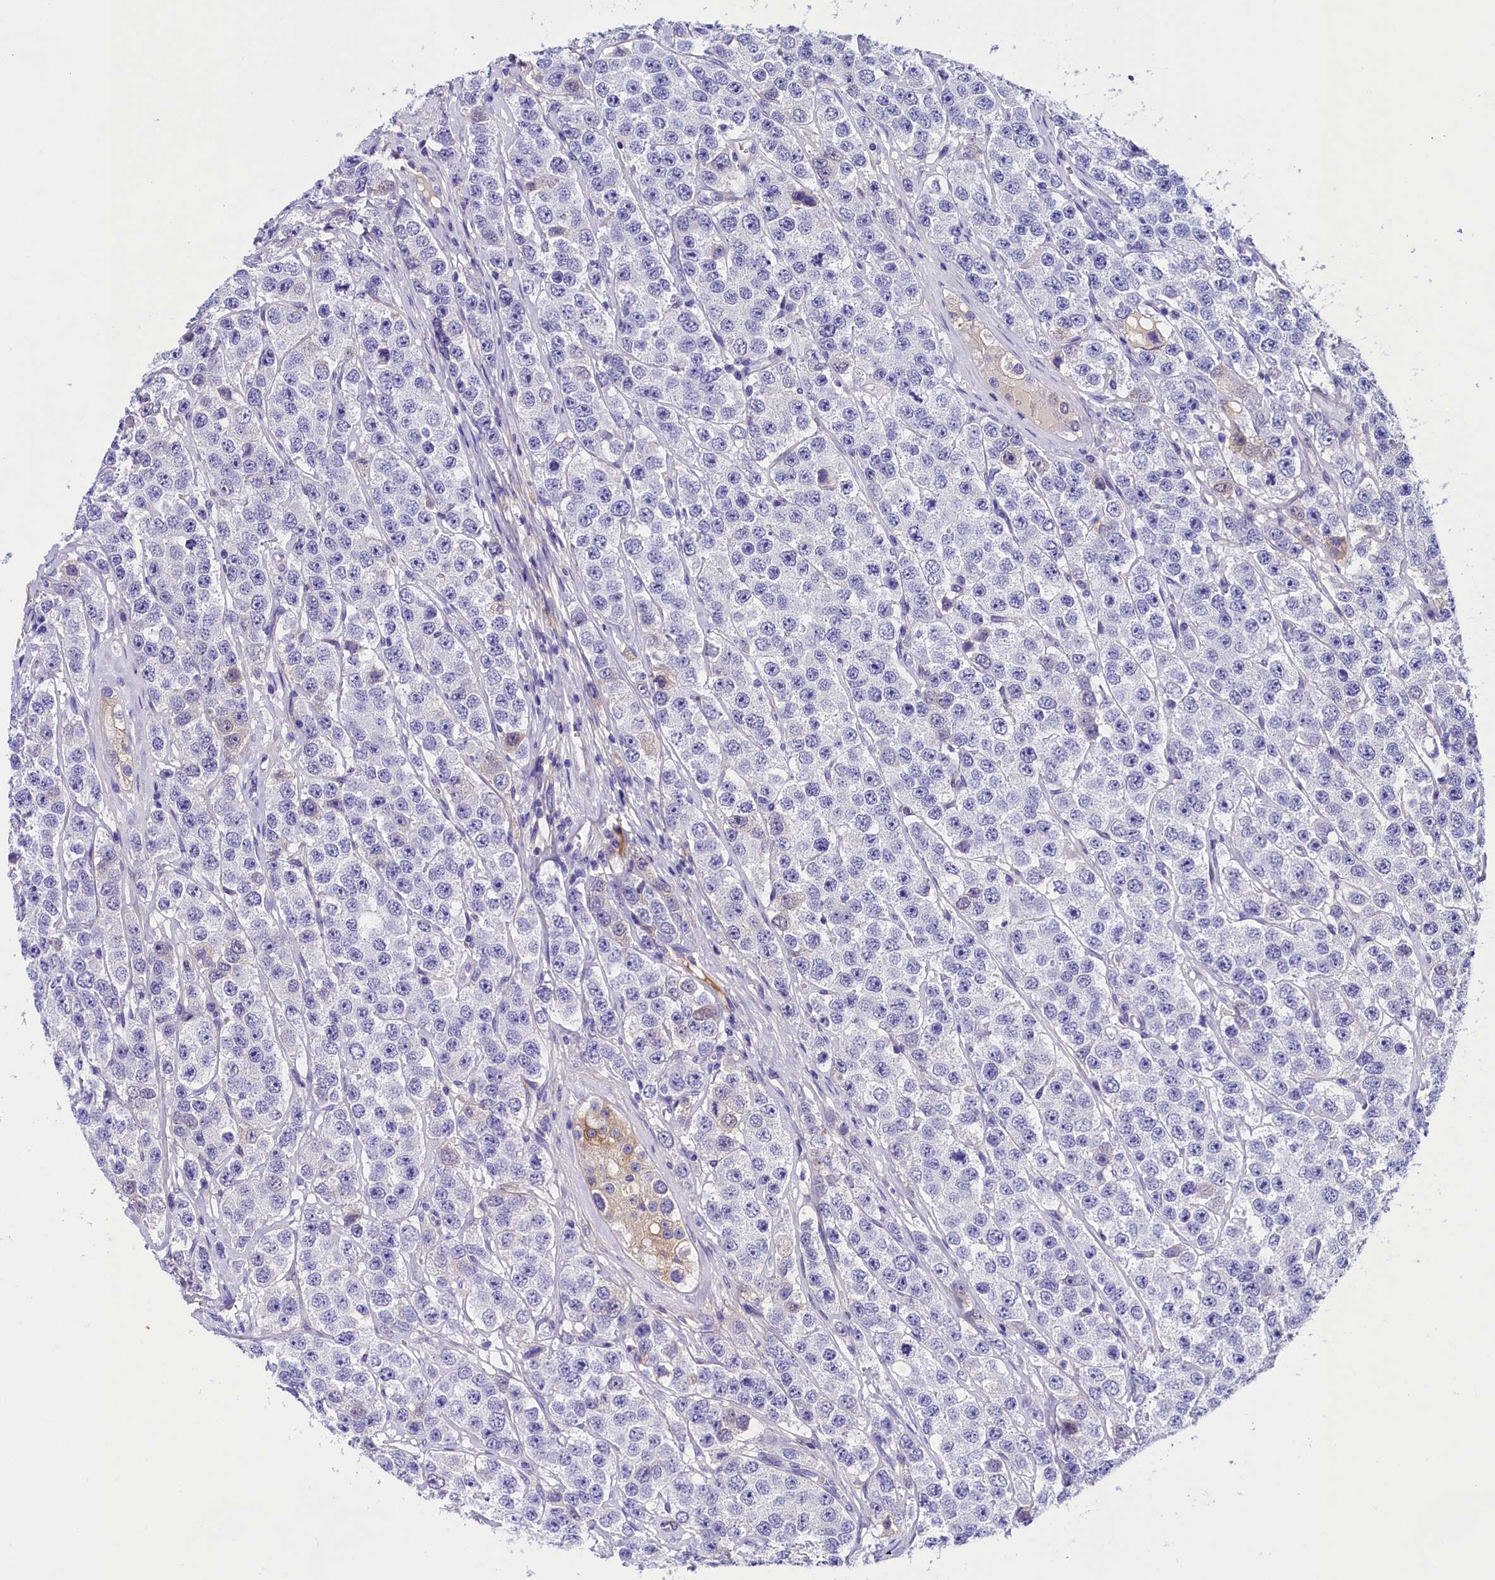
{"staining": {"intensity": "negative", "quantity": "none", "location": "none"}, "tissue": "testis cancer", "cell_type": "Tumor cells", "image_type": "cancer", "snomed": [{"axis": "morphology", "description": "Seminoma, NOS"}, {"axis": "topography", "description": "Testis"}], "caption": "High power microscopy image of an immunohistochemistry histopathology image of testis seminoma, revealing no significant staining in tumor cells.", "gene": "SOD3", "patient": {"sex": "male", "age": 28}}